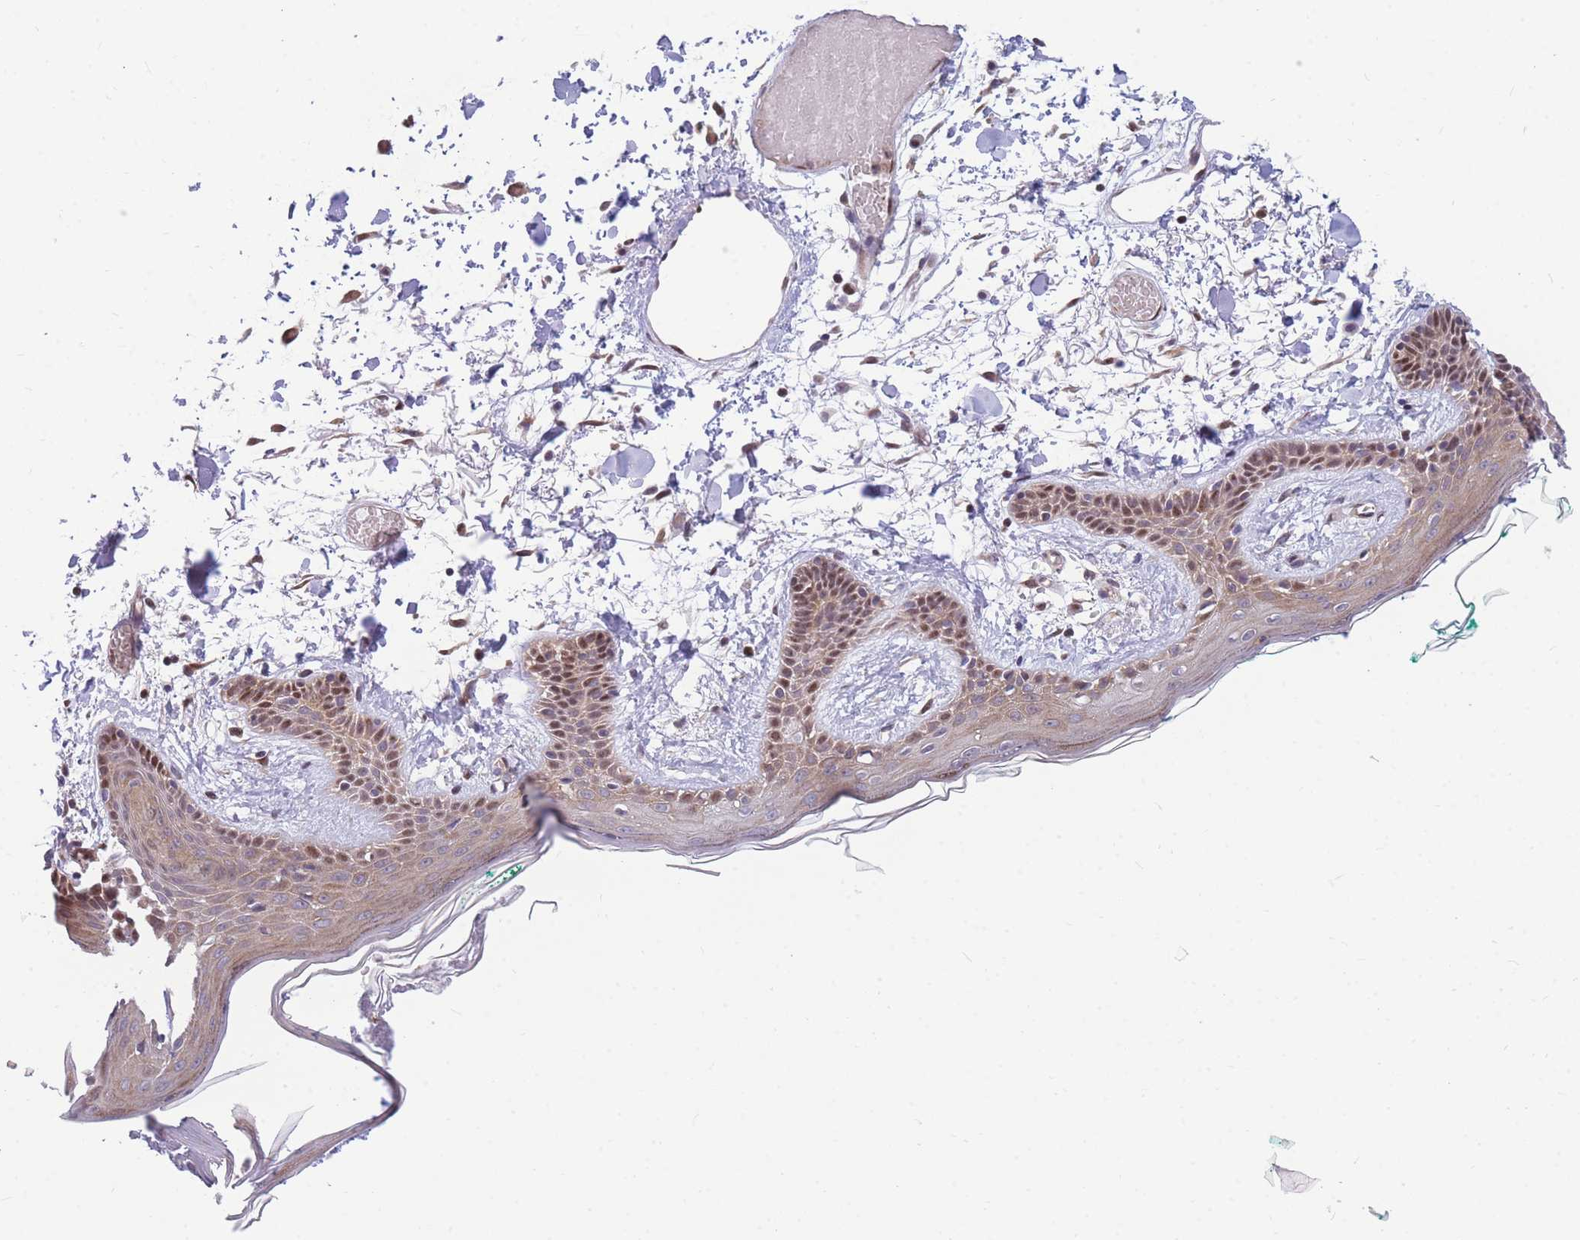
{"staining": {"intensity": "moderate", "quantity": ">75%", "location": "cytoplasmic/membranous,nuclear"}, "tissue": "skin", "cell_type": "Fibroblasts", "image_type": "normal", "snomed": [{"axis": "morphology", "description": "Normal tissue, NOS"}, {"axis": "topography", "description": "Skin"}], "caption": "A high-resolution photomicrograph shows immunohistochemistry staining of unremarkable skin, which displays moderate cytoplasmic/membranous,nuclear expression in approximately >75% of fibroblasts.", "gene": "CRACD", "patient": {"sex": "male", "age": 79}}